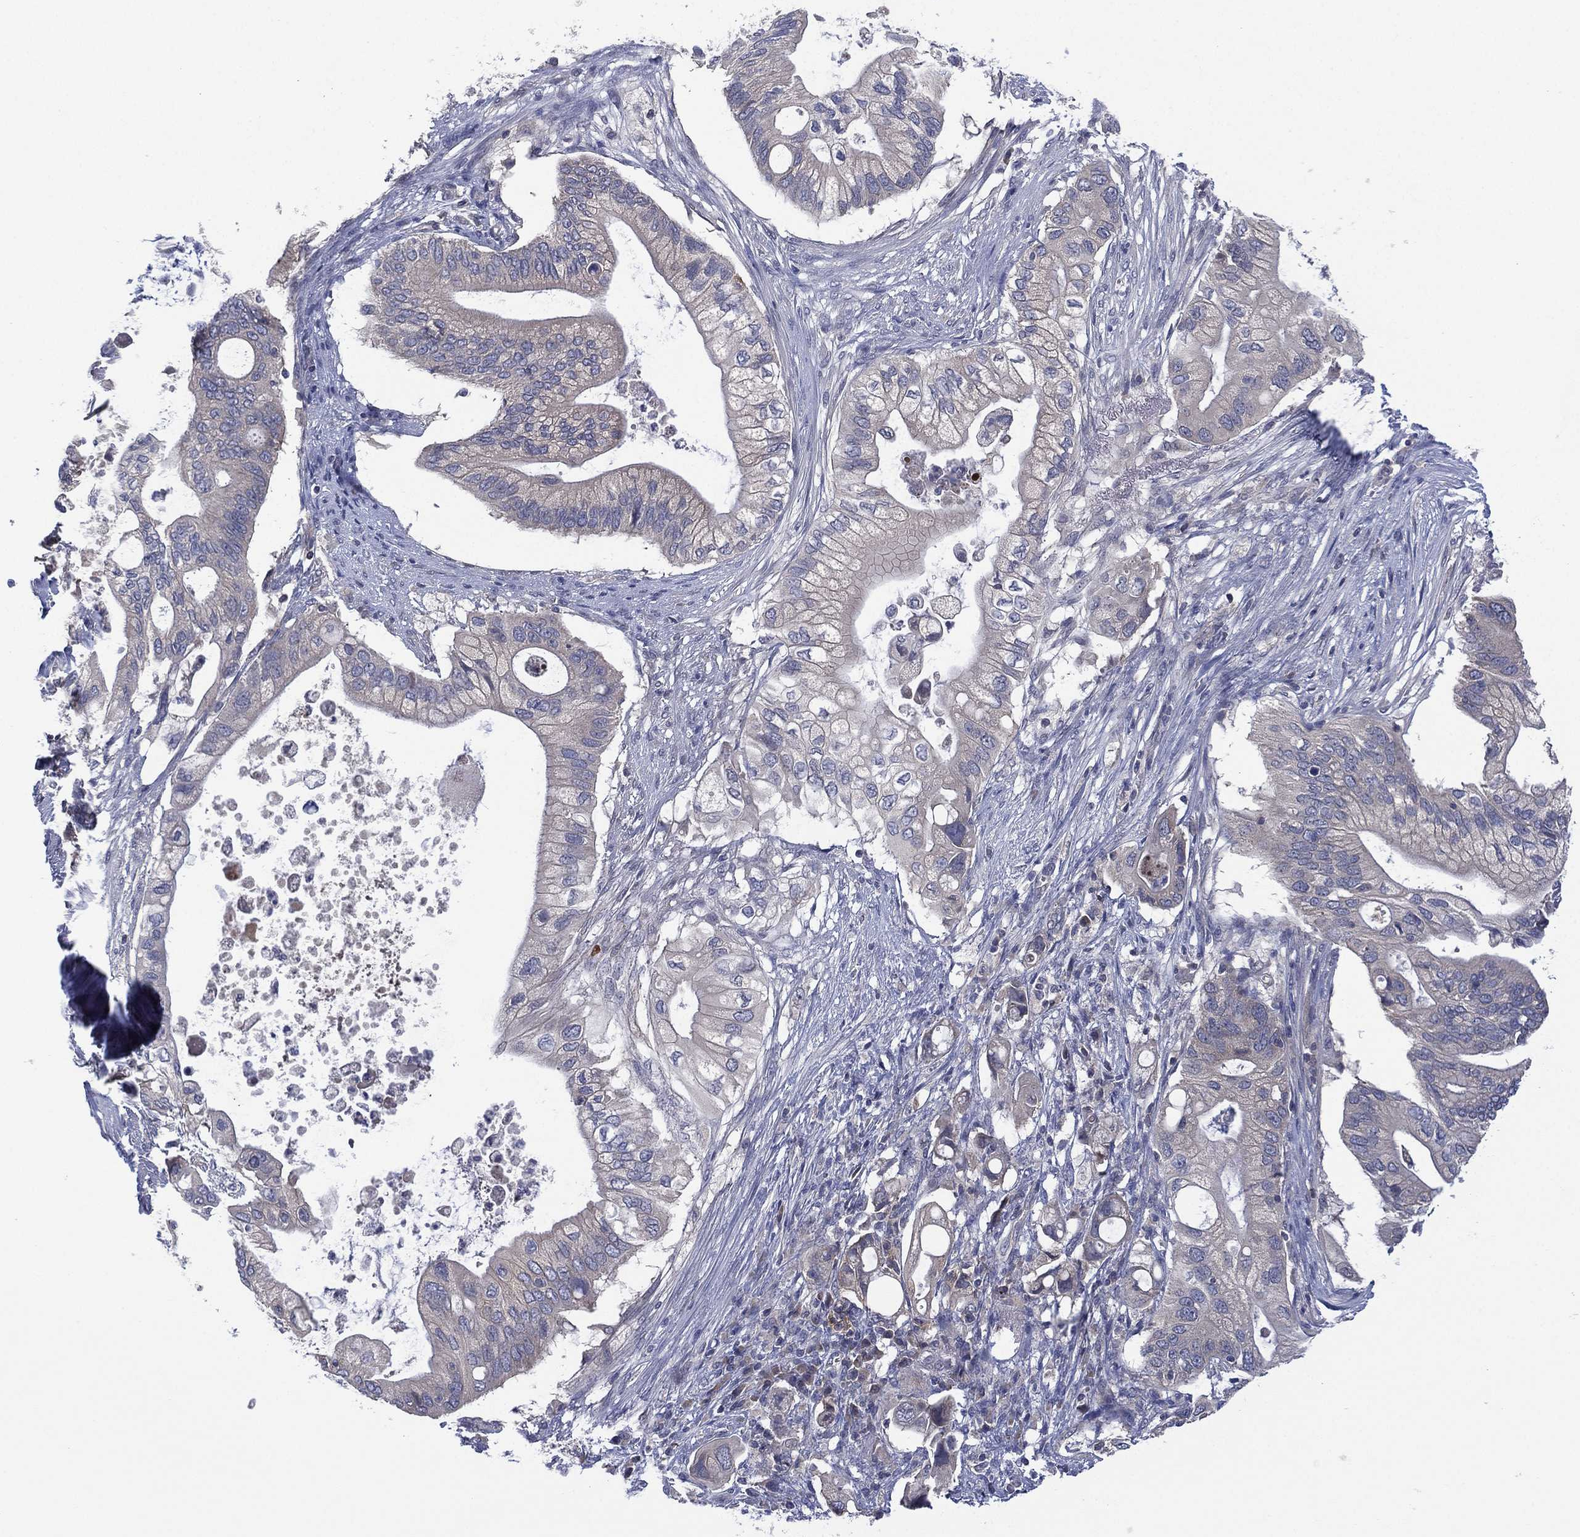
{"staining": {"intensity": "negative", "quantity": "none", "location": "none"}, "tissue": "pancreatic cancer", "cell_type": "Tumor cells", "image_type": "cancer", "snomed": [{"axis": "morphology", "description": "Adenocarcinoma, NOS"}, {"axis": "topography", "description": "Pancreas"}], "caption": "Adenocarcinoma (pancreatic) stained for a protein using immunohistochemistry displays no positivity tumor cells.", "gene": "MPP7", "patient": {"sex": "female", "age": 72}}